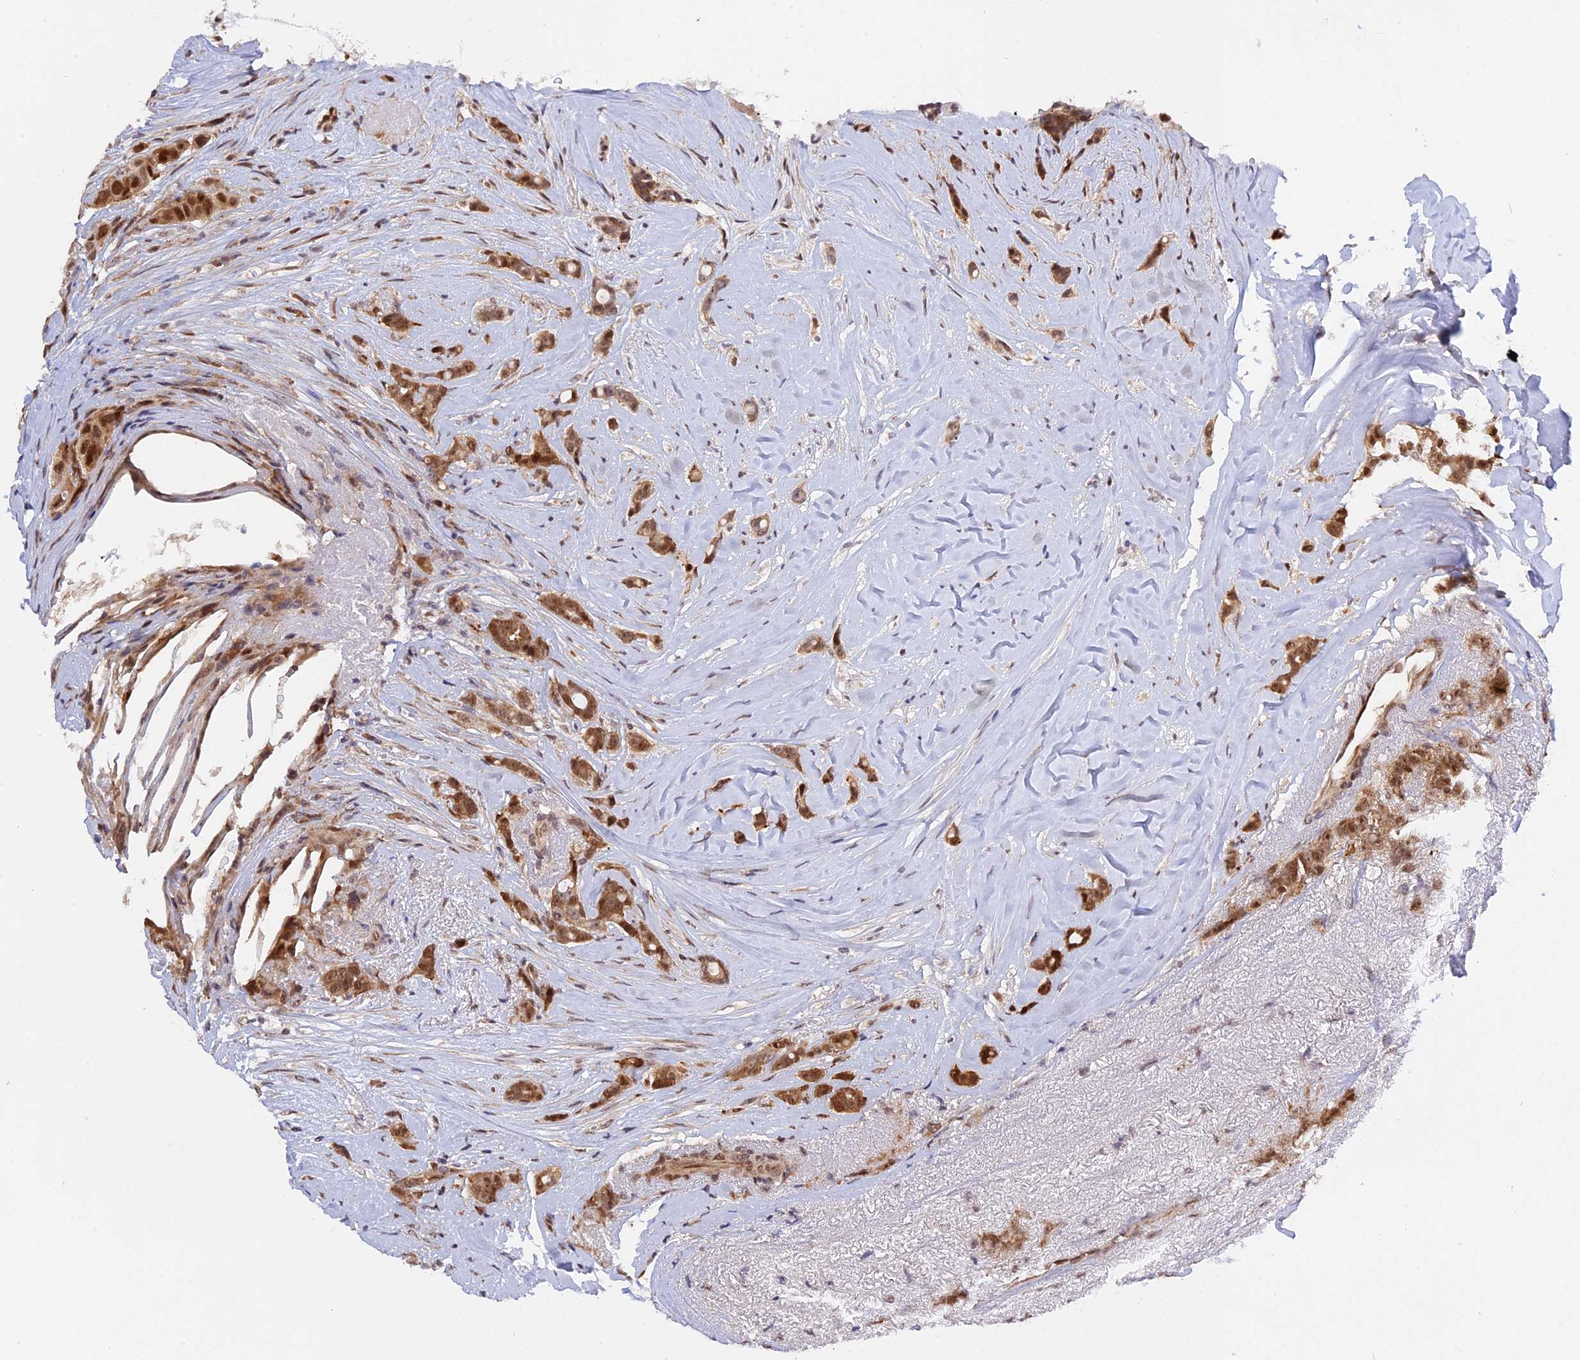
{"staining": {"intensity": "moderate", "quantity": ">75%", "location": "cytoplasmic/membranous,nuclear"}, "tissue": "breast cancer", "cell_type": "Tumor cells", "image_type": "cancer", "snomed": [{"axis": "morphology", "description": "Lobular carcinoma"}, {"axis": "topography", "description": "Breast"}], "caption": "Breast lobular carcinoma tissue shows moderate cytoplasmic/membranous and nuclear expression in about >75% of tumor cells, visualized by immunohistochemistry.", "gene": "ZNF428", "patient": {"sex": "female", "age": 51}}